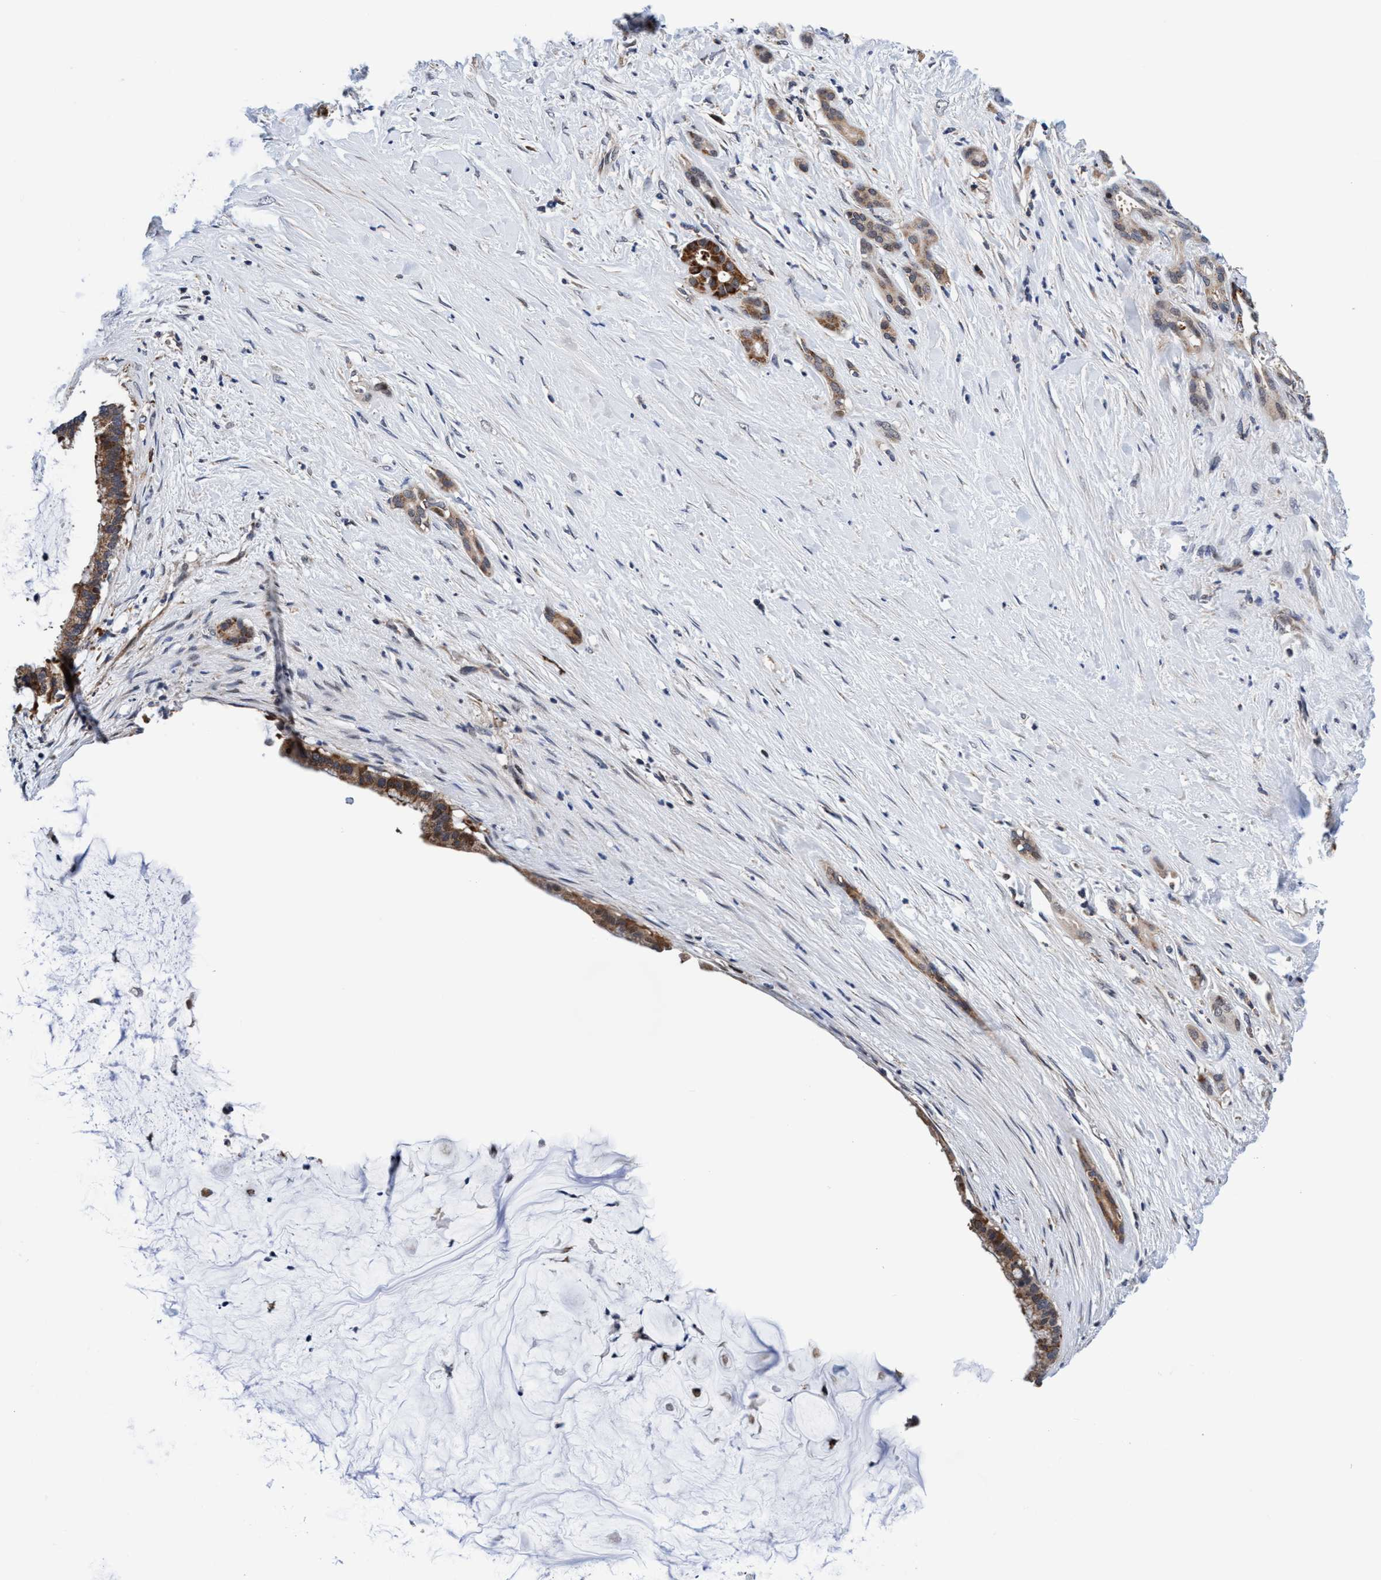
{"staining": {"intensity": "moderate", "quantity": ">75%", "location": "cytoplasmic/membranous"}, "tissue": "pancreatic cancer", "cell_type": "Tumor cells", "image_type": "cancer", "snomed": [{"axis": "morphology", "description": "Adenocarcinoma, NOS"}, {"axis": "topography", "description": "Pancreas"}], "caption": "A brown stain shows moderate cytoplasmic/membranous positivity of a protein in adenocarcinoma (pancreatic) tumor cells.", "gene": "AGAP2", "patient": {"sex": "male", "age": 41}}